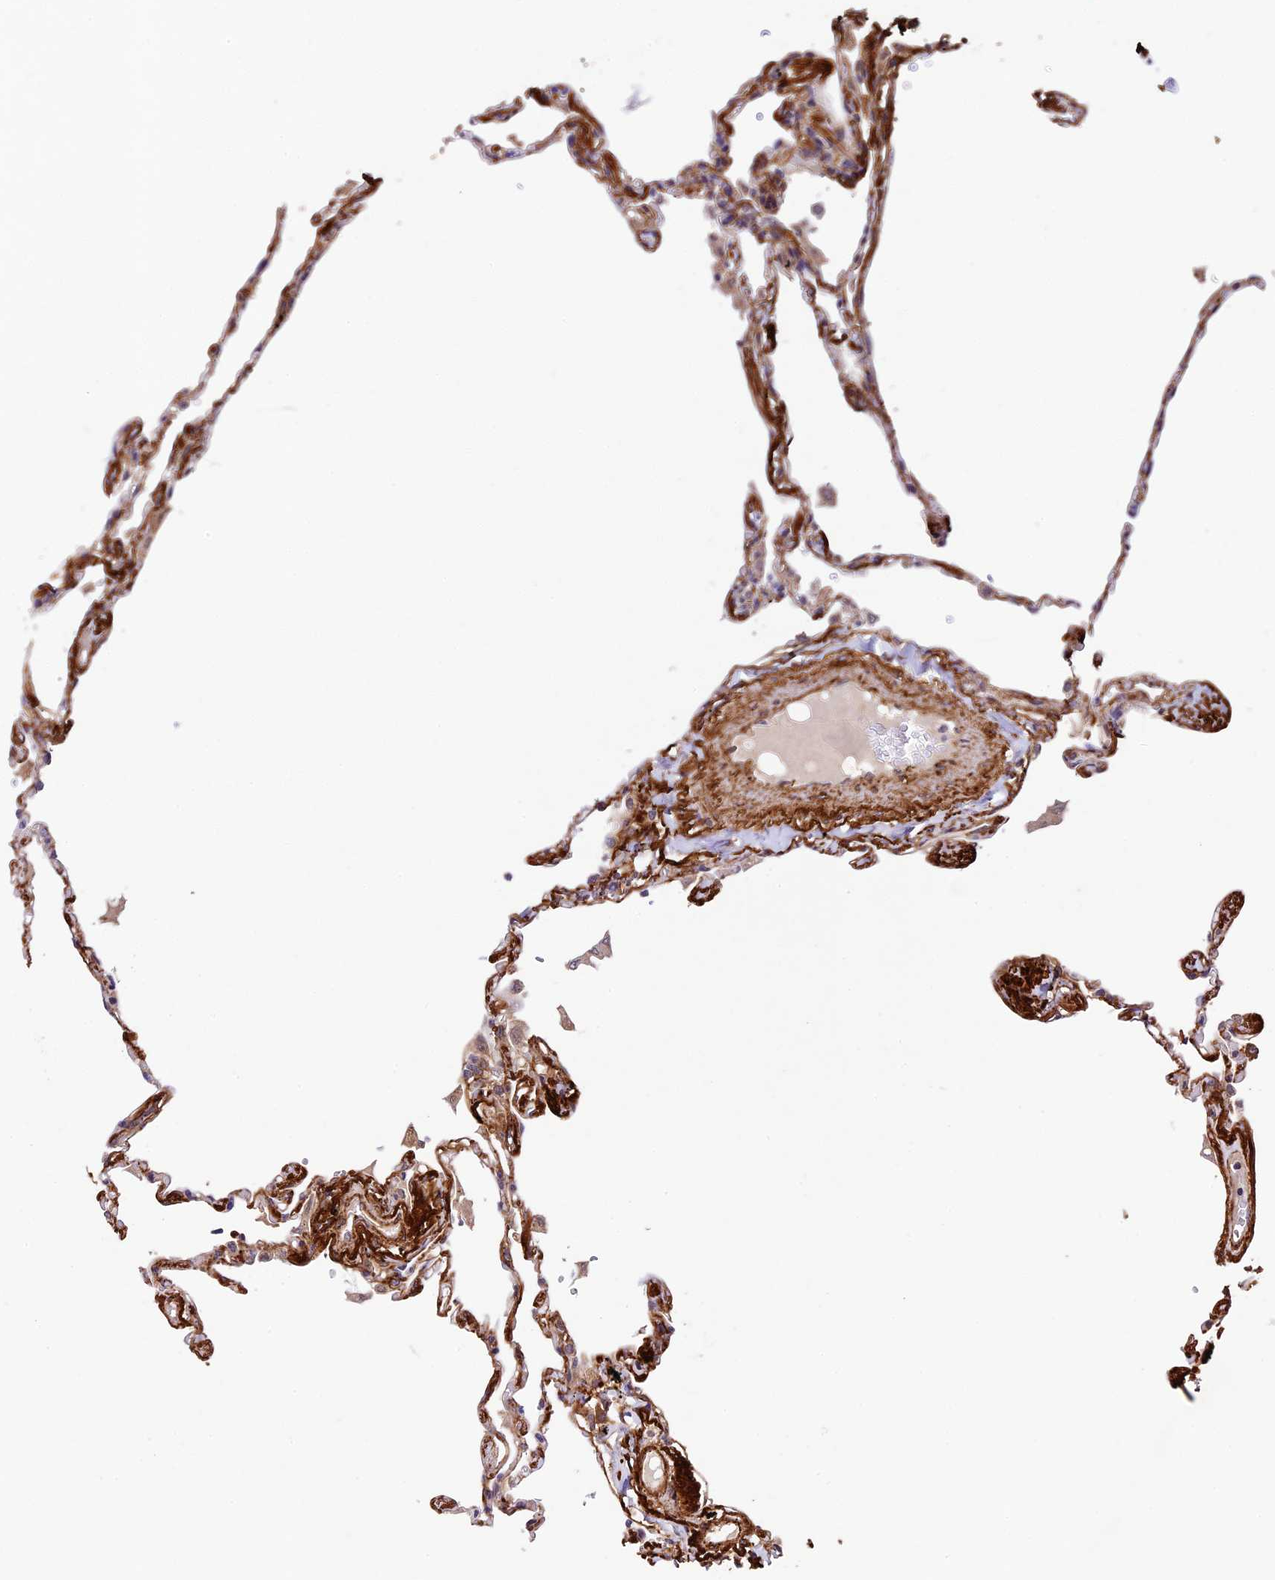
{"staining": {"intensity": "strong", "quantity": "25%-75%", "location": "cytoplasmic/membranous"}, "tissue": "lung", "cell_type": "Alveolar cells", "image_type": "normal", "snomed": [{"axis": "morphology", "description": "Normal tissue, NOS"}, {"axis": "topography", "description": "Lung"}], "caption": "About 25%-75% of alveolar cells in normal lung exhibit strong cytoplasmic/membranous protein positivity as visualized by brown immunohistochemical staining.", "gene": "LSM7", "patient": {"sex": "female", "age": 67}}